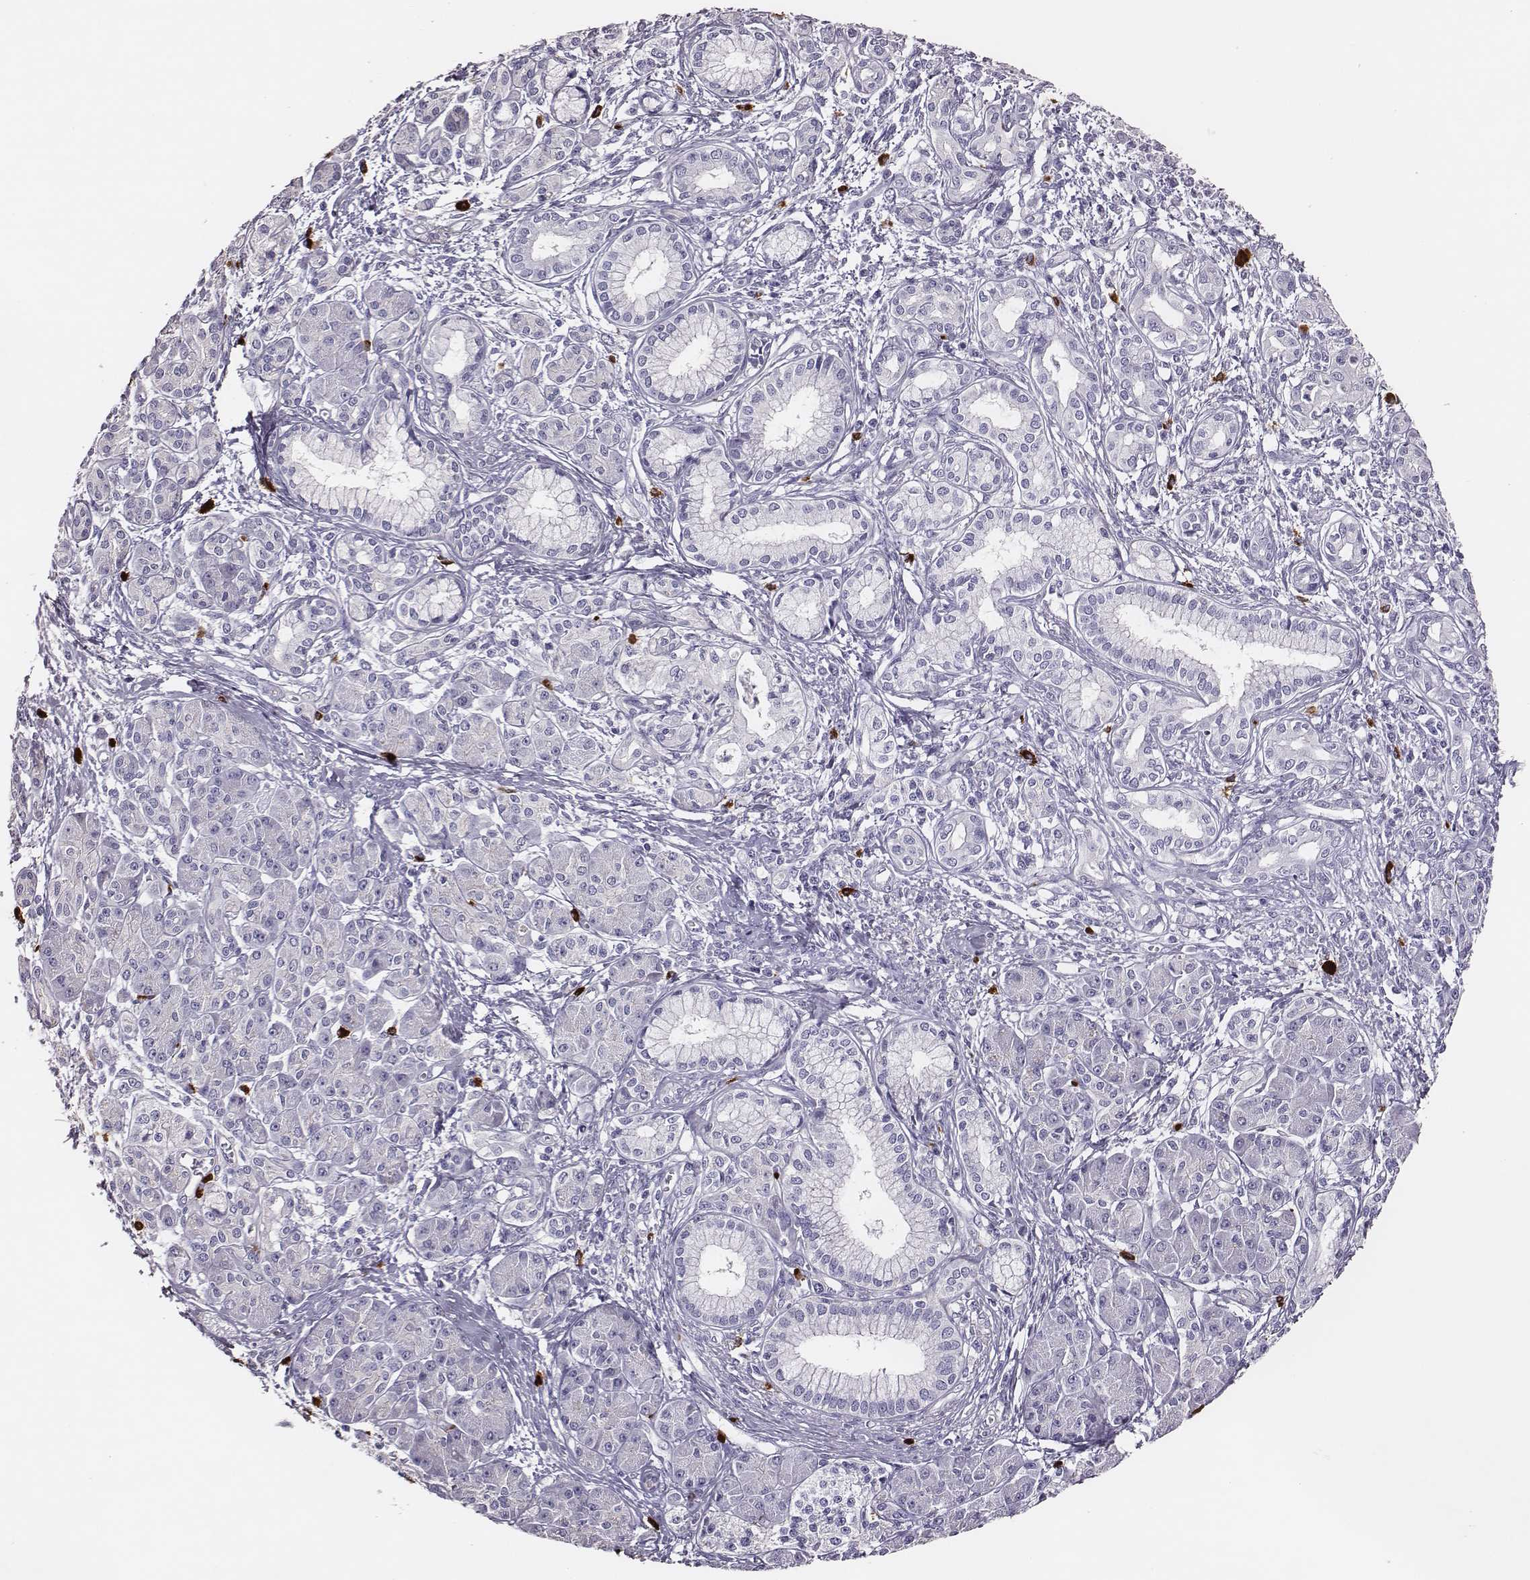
{"staining": {"intensity": "negative", "quantity": "none", "location": "none"}, "tissue": "pancreatic cancer", "cell_type": "Tumor cells", "image_type": "cancer", "snomed": [{"axis": "morphology", "description": "Adenocarcinoma, NOS"}, {"axis": "topography", "description": "Pancreas"}], "caption": "An immunohistochemistry histopathology image of pancreatic cancer (adenocarcinoma) is shown. There is no staining in tumor cells of pancreatic cancer (adenocarcinoma).", "gene": "P2RY10", "patient": {"sex": "male", "age": 70}}